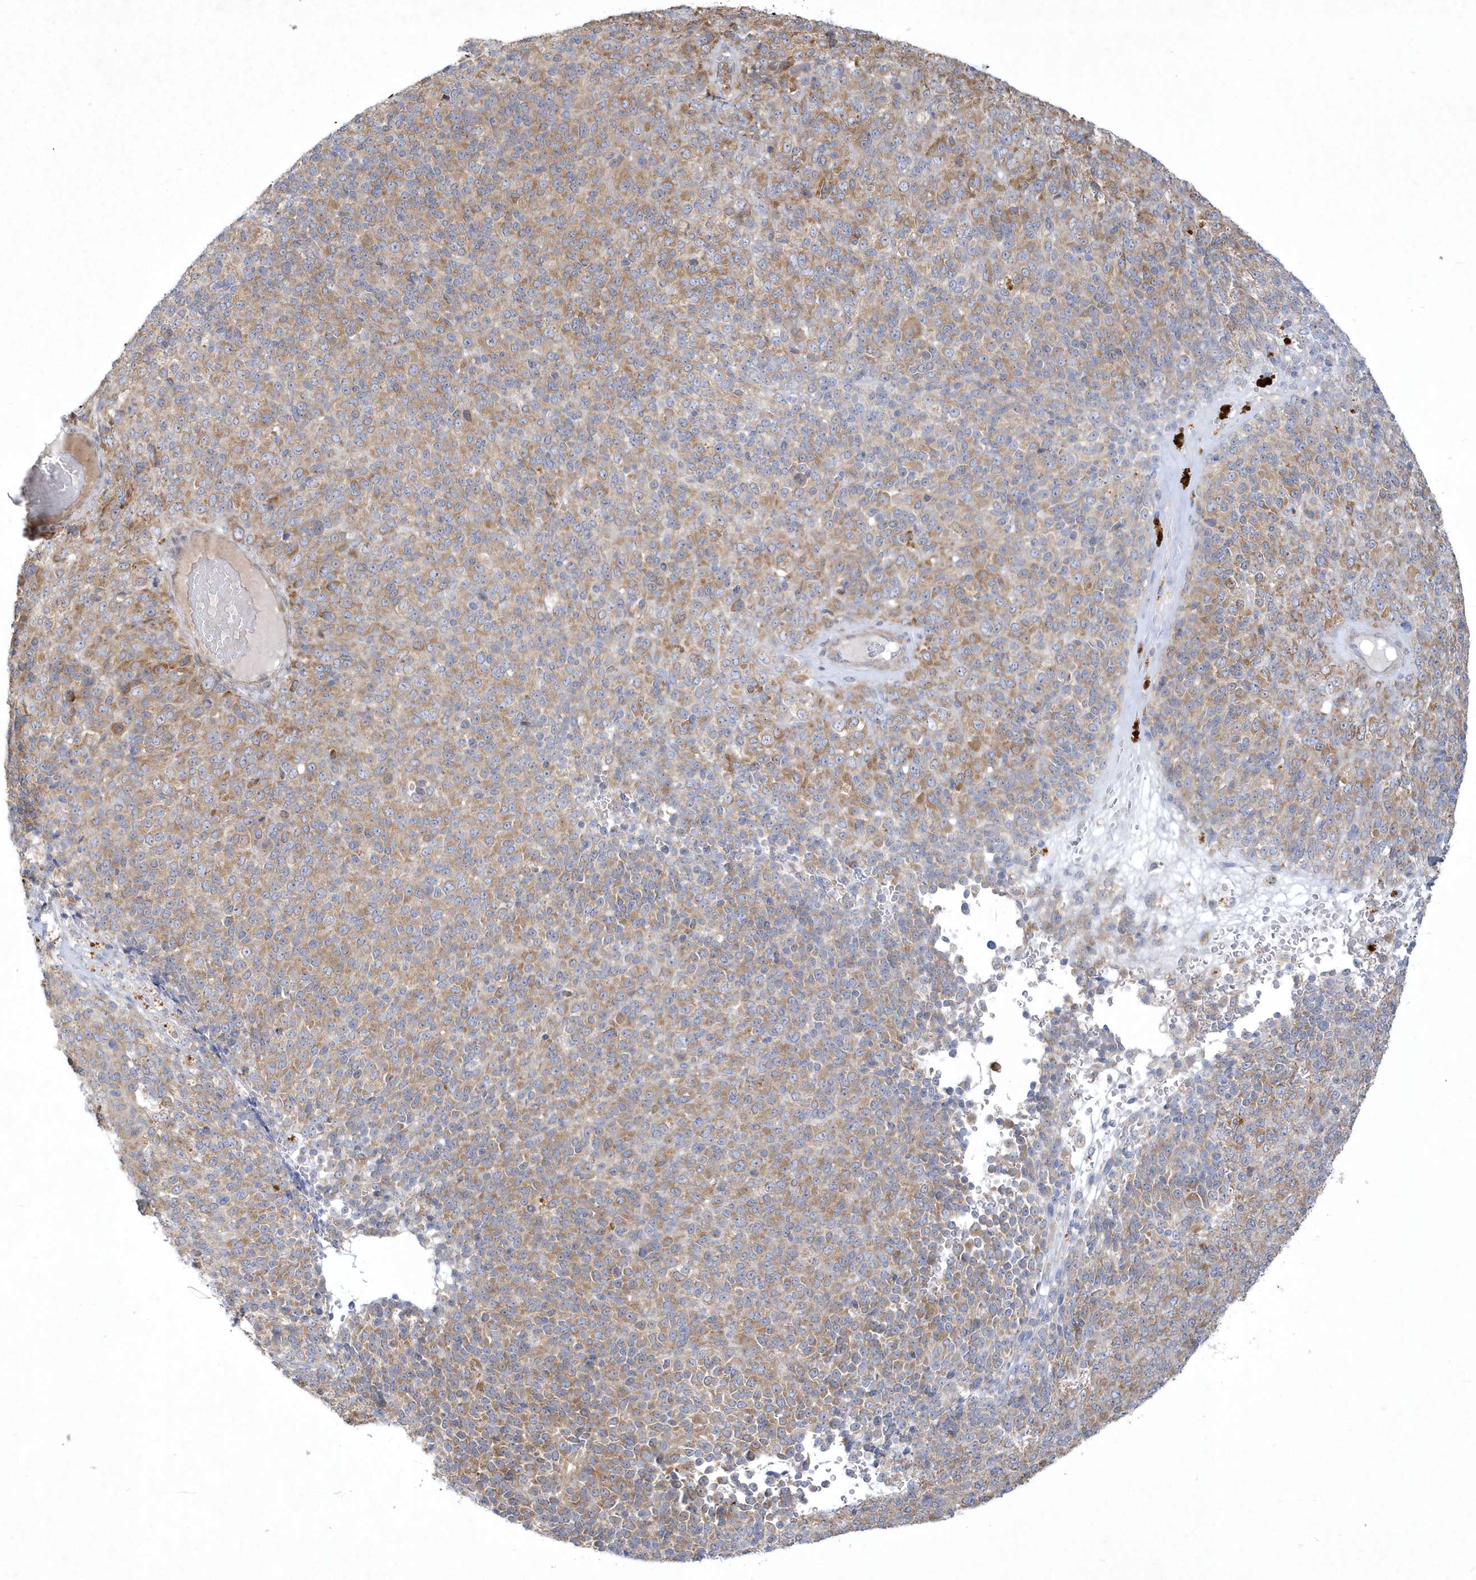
{"staining": {"intensity": "moderate", "quantity": "25%-75%", "location": "cytoplasmic/membranous"}, "tissue": "melanoma", "cell_type": "Tumor cells", "image_type": "cancer", "snomed": [{"axis": "morphology", "description": "Malignant melanoma, Metastatic site"}, {"axis": "topography", "description": "Brain"}], "caption": "Malignant melanoma (metastatic site) stained for a protein (brown) exhibits moderate cytoplasmic/membranous positive expression in approximately 25%-75% of tumor cells.", "gene": "LARS1", "patient": {"sex": "female", "age": 56}}